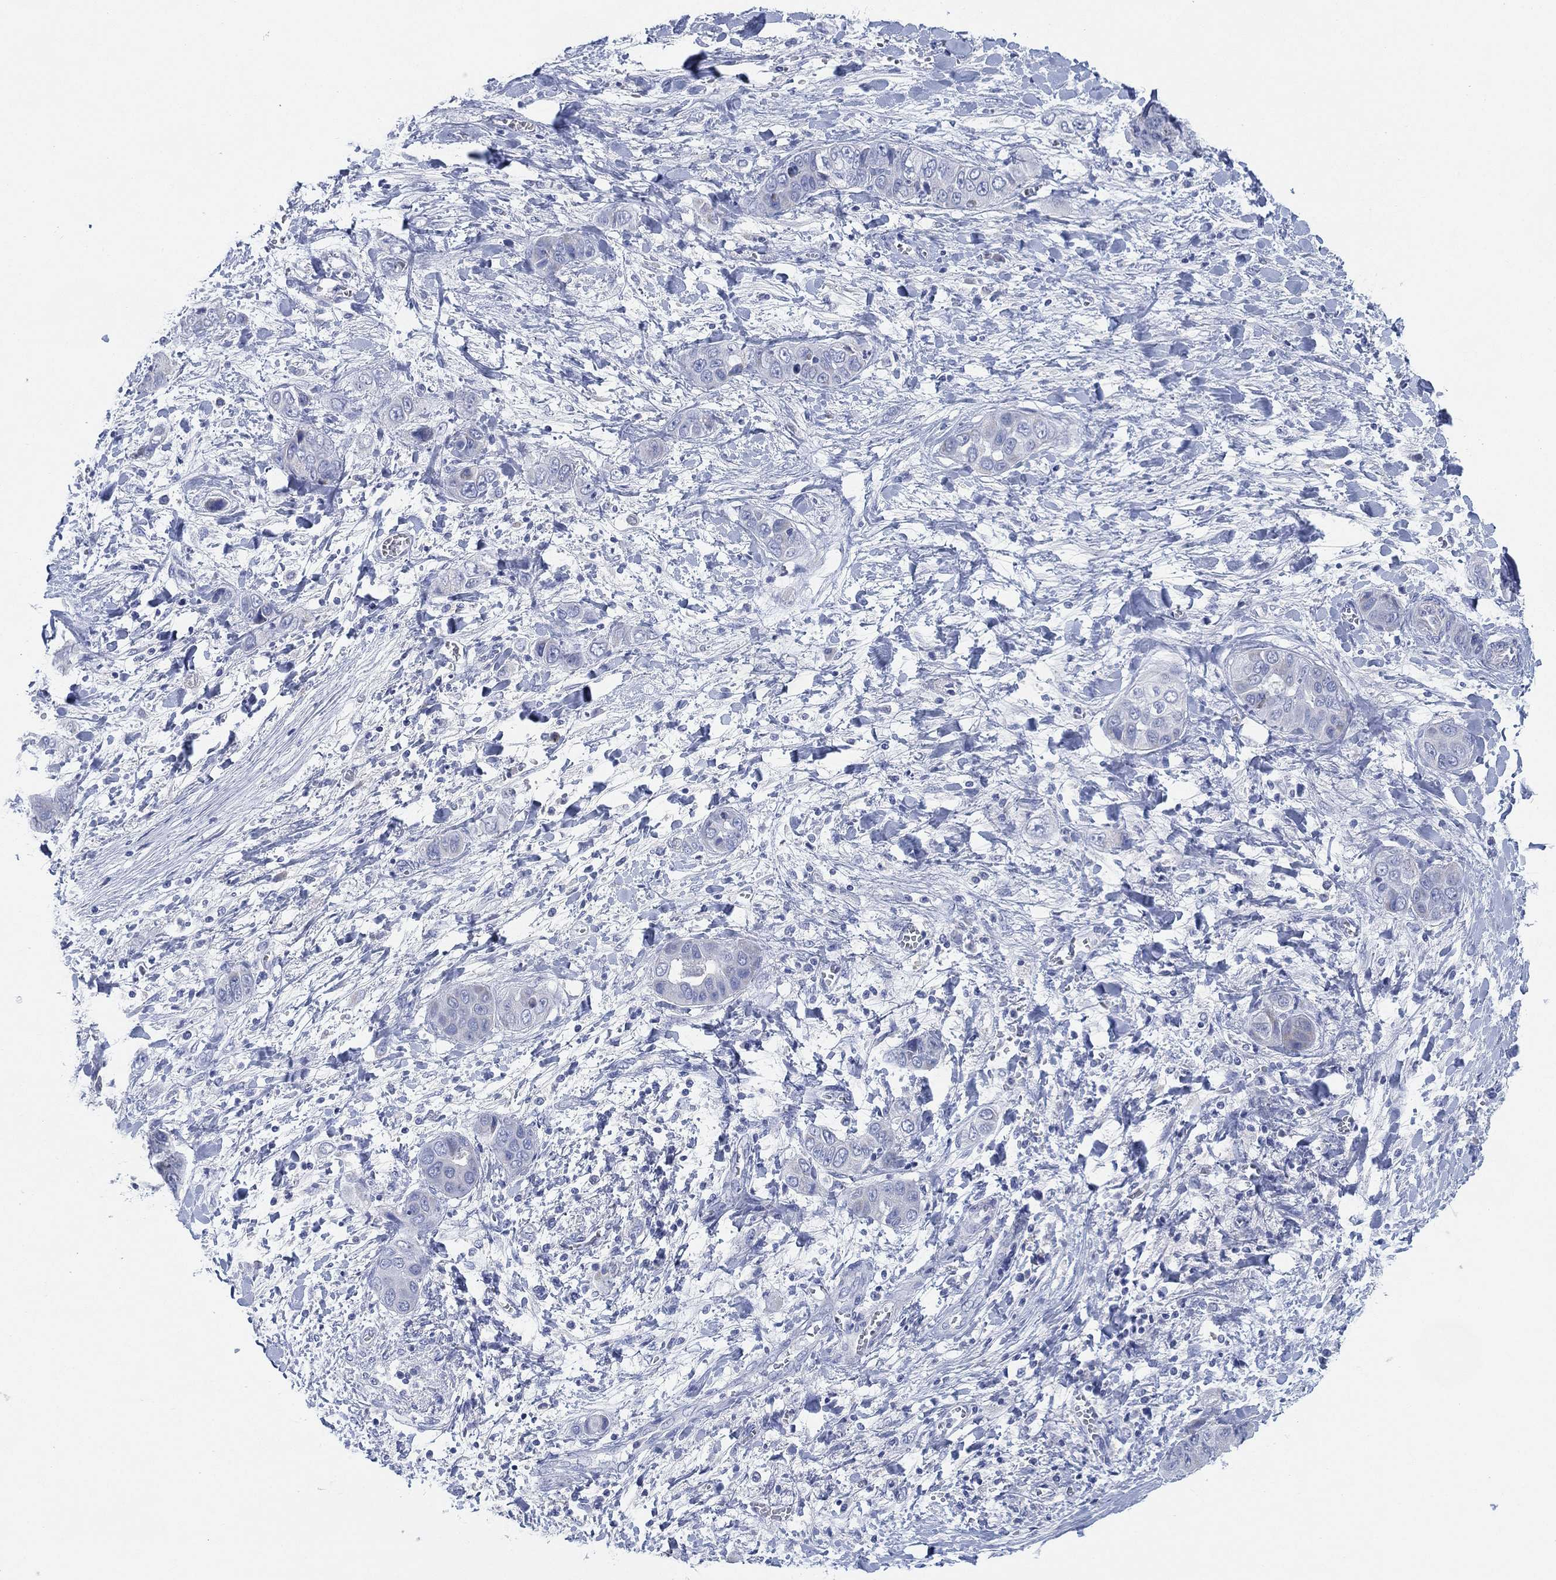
{"staining": {"intensity": "negative", "quantity": "none", "location": "none"}, "tissue": "liver cancer", "cell_type": "Tumor cells", "image_type": "cancer", "snomed": [{"axis": "morphology", "description": "Cholangiocarcinoma"}, {"axis": "topography", "description": "Liver"}], "caption": "Human liver cholangiocarcinoma stained for a protein using IHC shows no expression in tumor cells.", "gene": "ADAD2", "patient": {"sex": "female", "age": 52}}